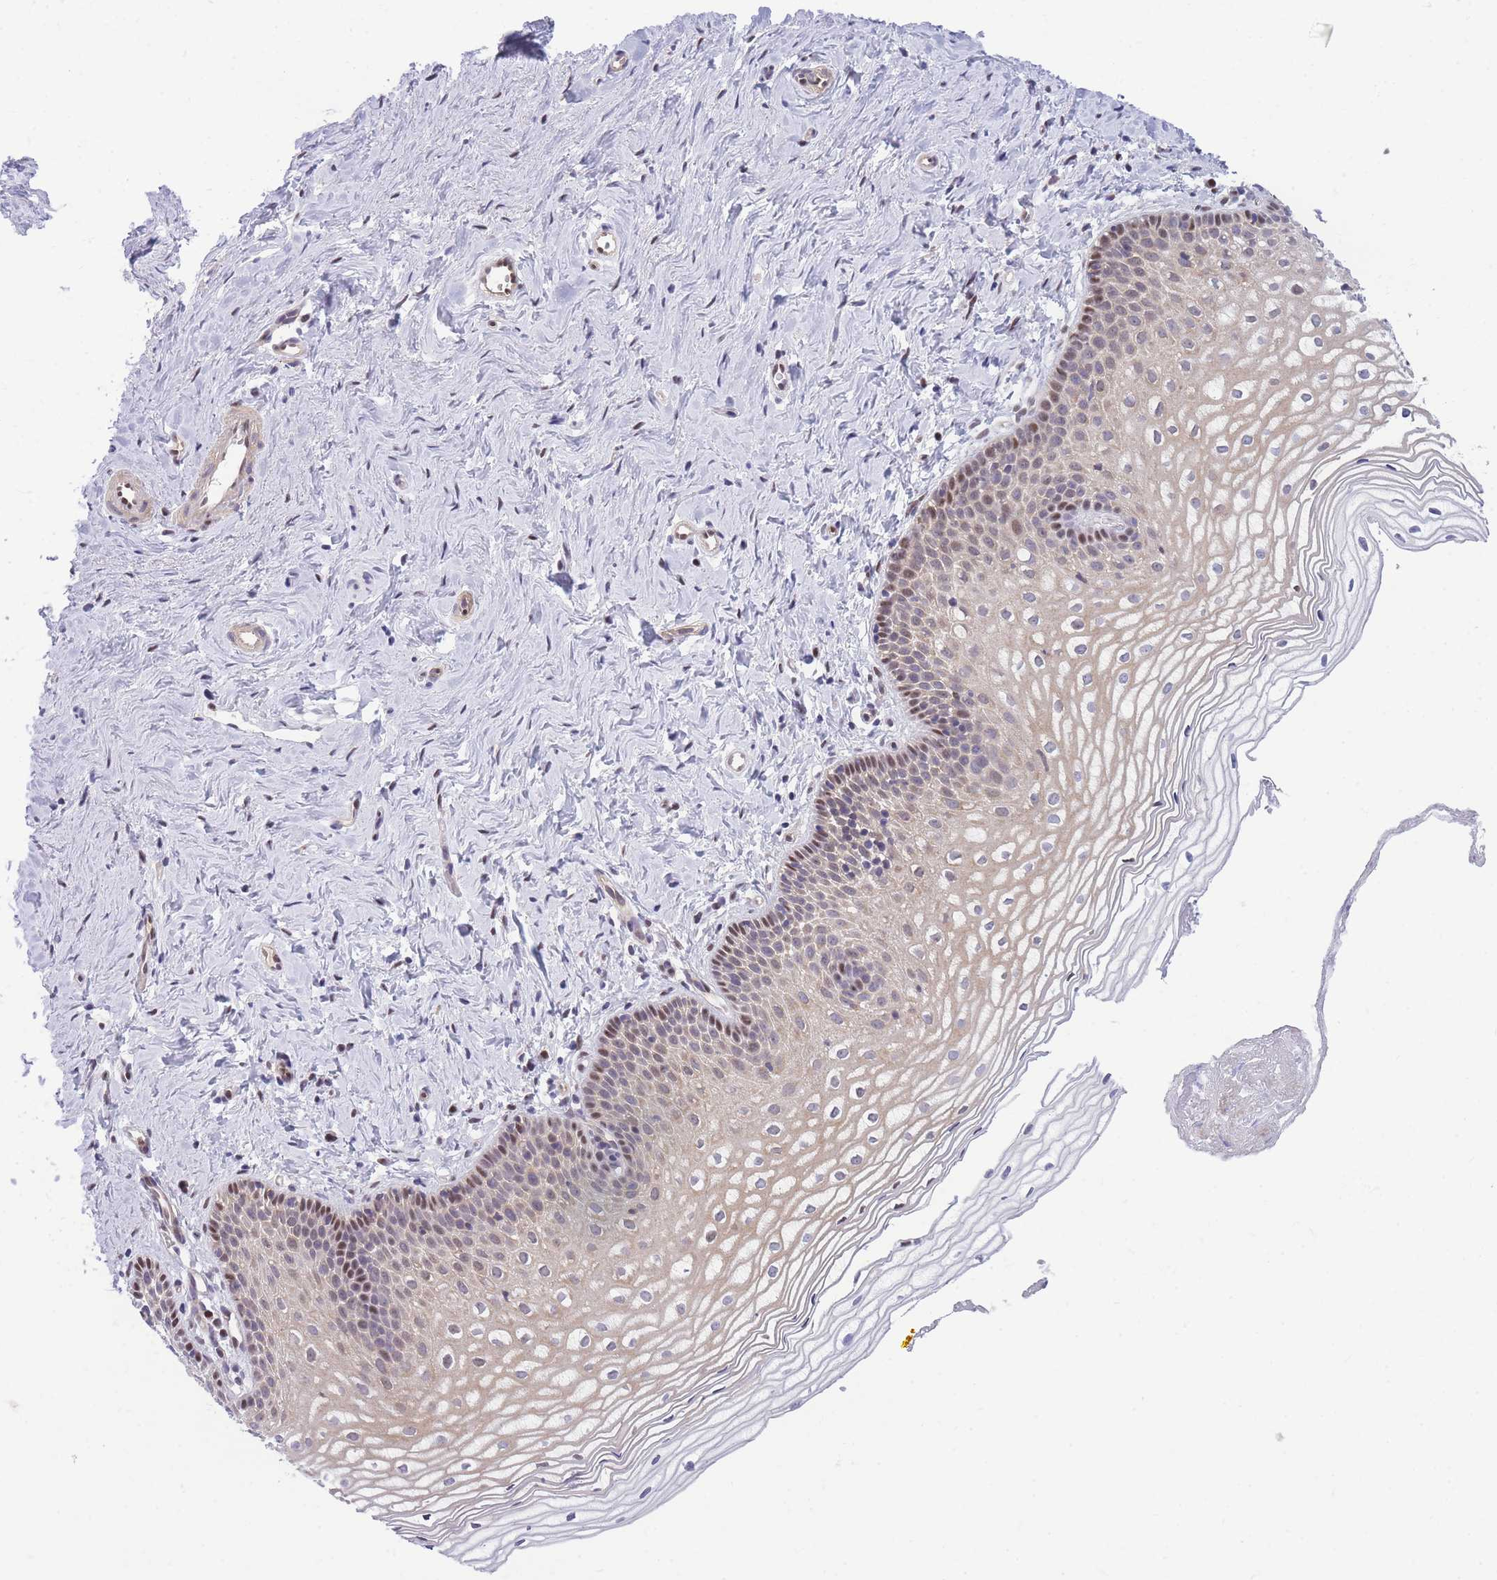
{"staining": {"intensity": "moderate", "quantity": "<25%", "location": "cytoplasmic/membranous,nuclear"}, "tissue": "vagina", "cell_type": "Squamous epithelial cells", "image_type": "normal", "snomed": [{"axis": "morphology", "description": "Normal tissue, NOS"}, {"axis": "topography", "description": "Vagina"}], "caption": "Immunohistochemical staining of unremarkable vagina exhibits low levels of moderate cytoplasmic/membranous,nuclear staining in approximately <25% of squamous epithelial cells.", "gene": "CRACD", "patient": {"sex": "female", "age": 56}}